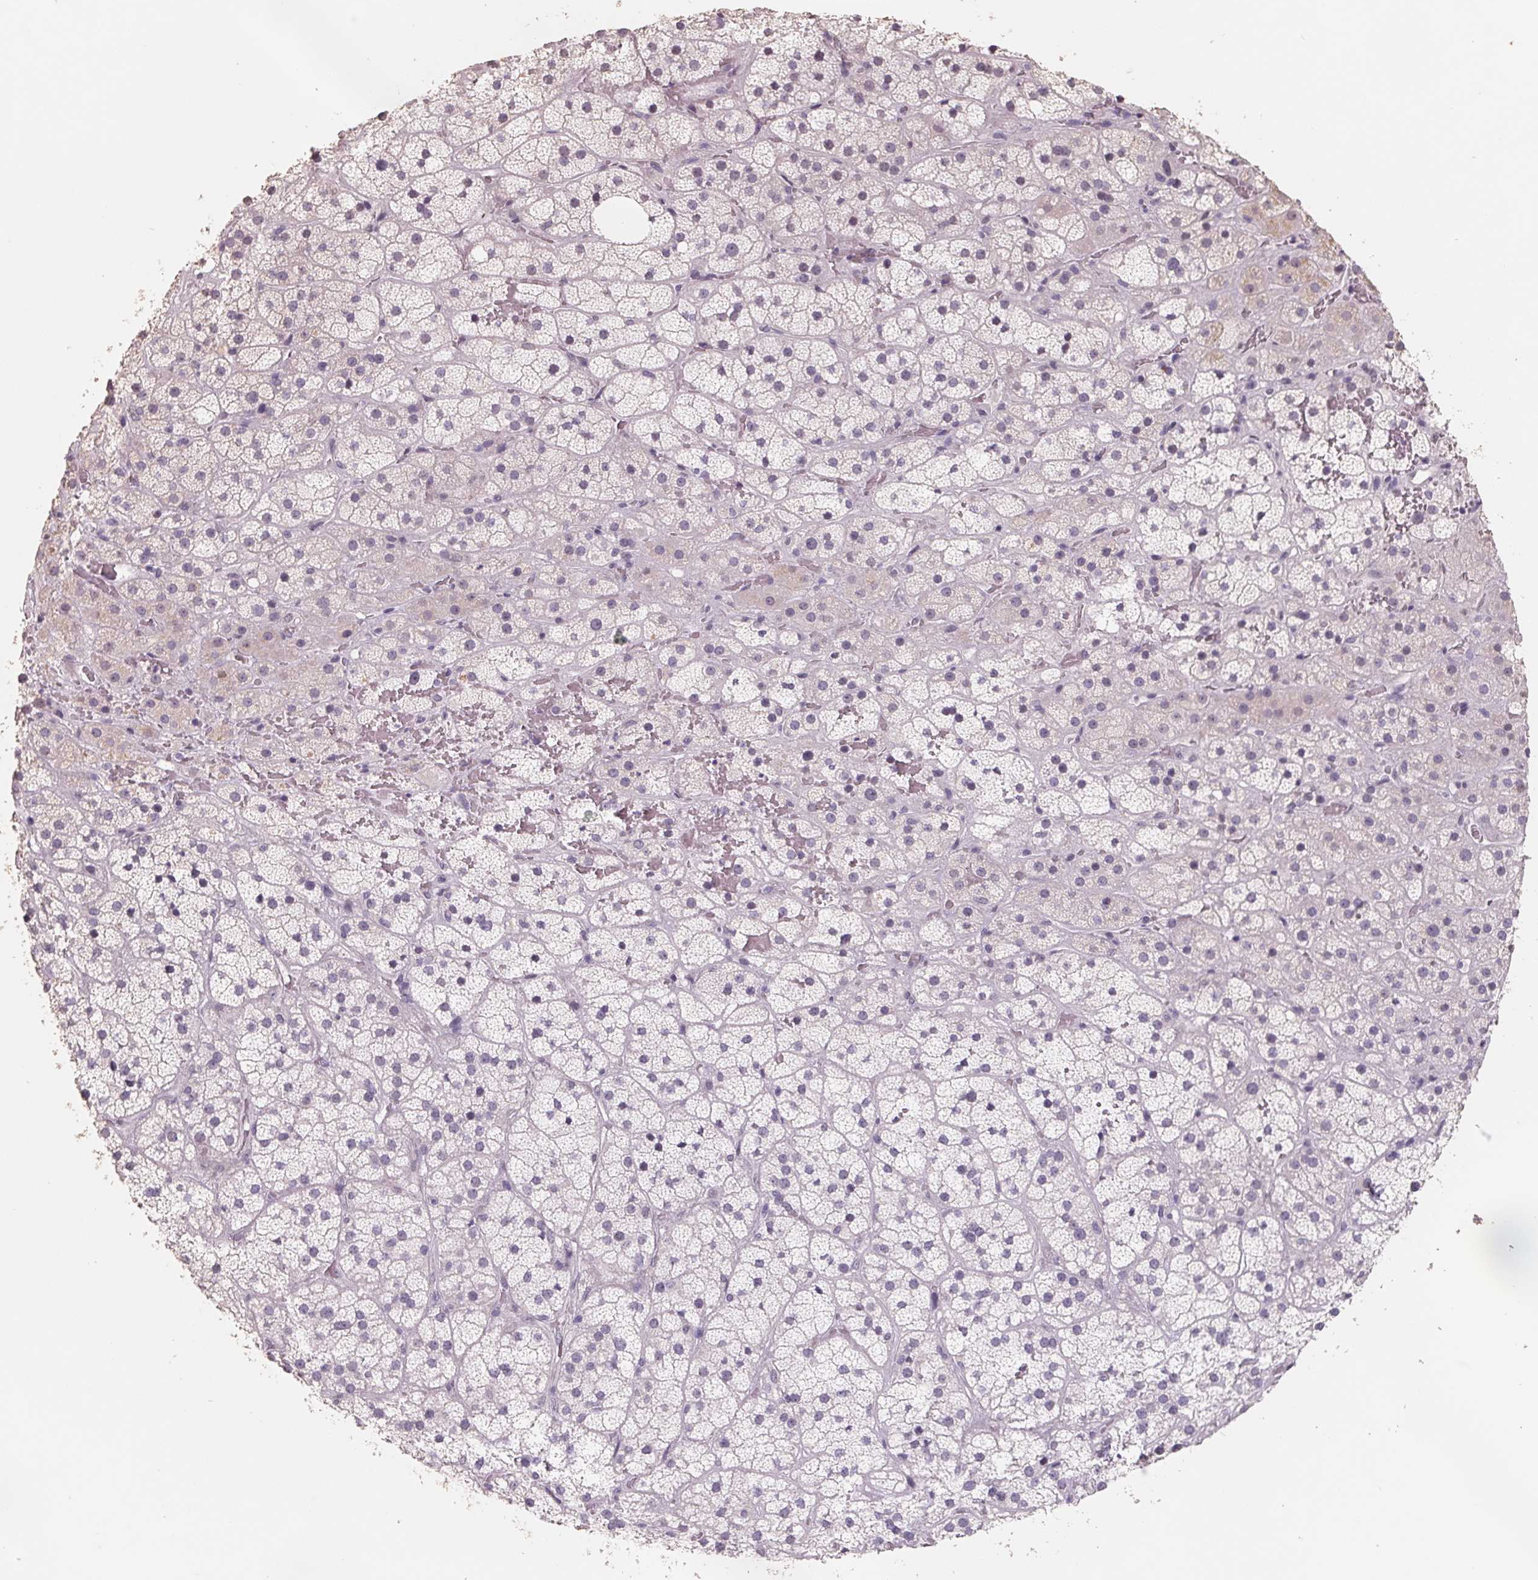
{"staining": {"intensity": "negative", "quantity": "none", "location": "none"}, "tissue": "adrenal gland", "cell_type": "Glandular cells", "image_type": "normal", "snomed": [{"axis": "morphology", "description": "Normal tissue, NOS"}, {"axis": "topography", "description": "Adrenal gland"}], "caption": "Immunohistochemistry (IHC) histopathology image of normal adrenal gland: human adrenal gland stained with DAB (3,3'-diaminobenzidine) demonstrates no significant protein expression in glandular cells. The staining was performed using DAB (3,3'-diaminobenzidine) to visualize the protein expression in brown, while the nuclei were stained in blue with hematoxylin (Magnification: 20x).", "gene": "FTCD", "patient": {"sex": "male", "age": 57}}